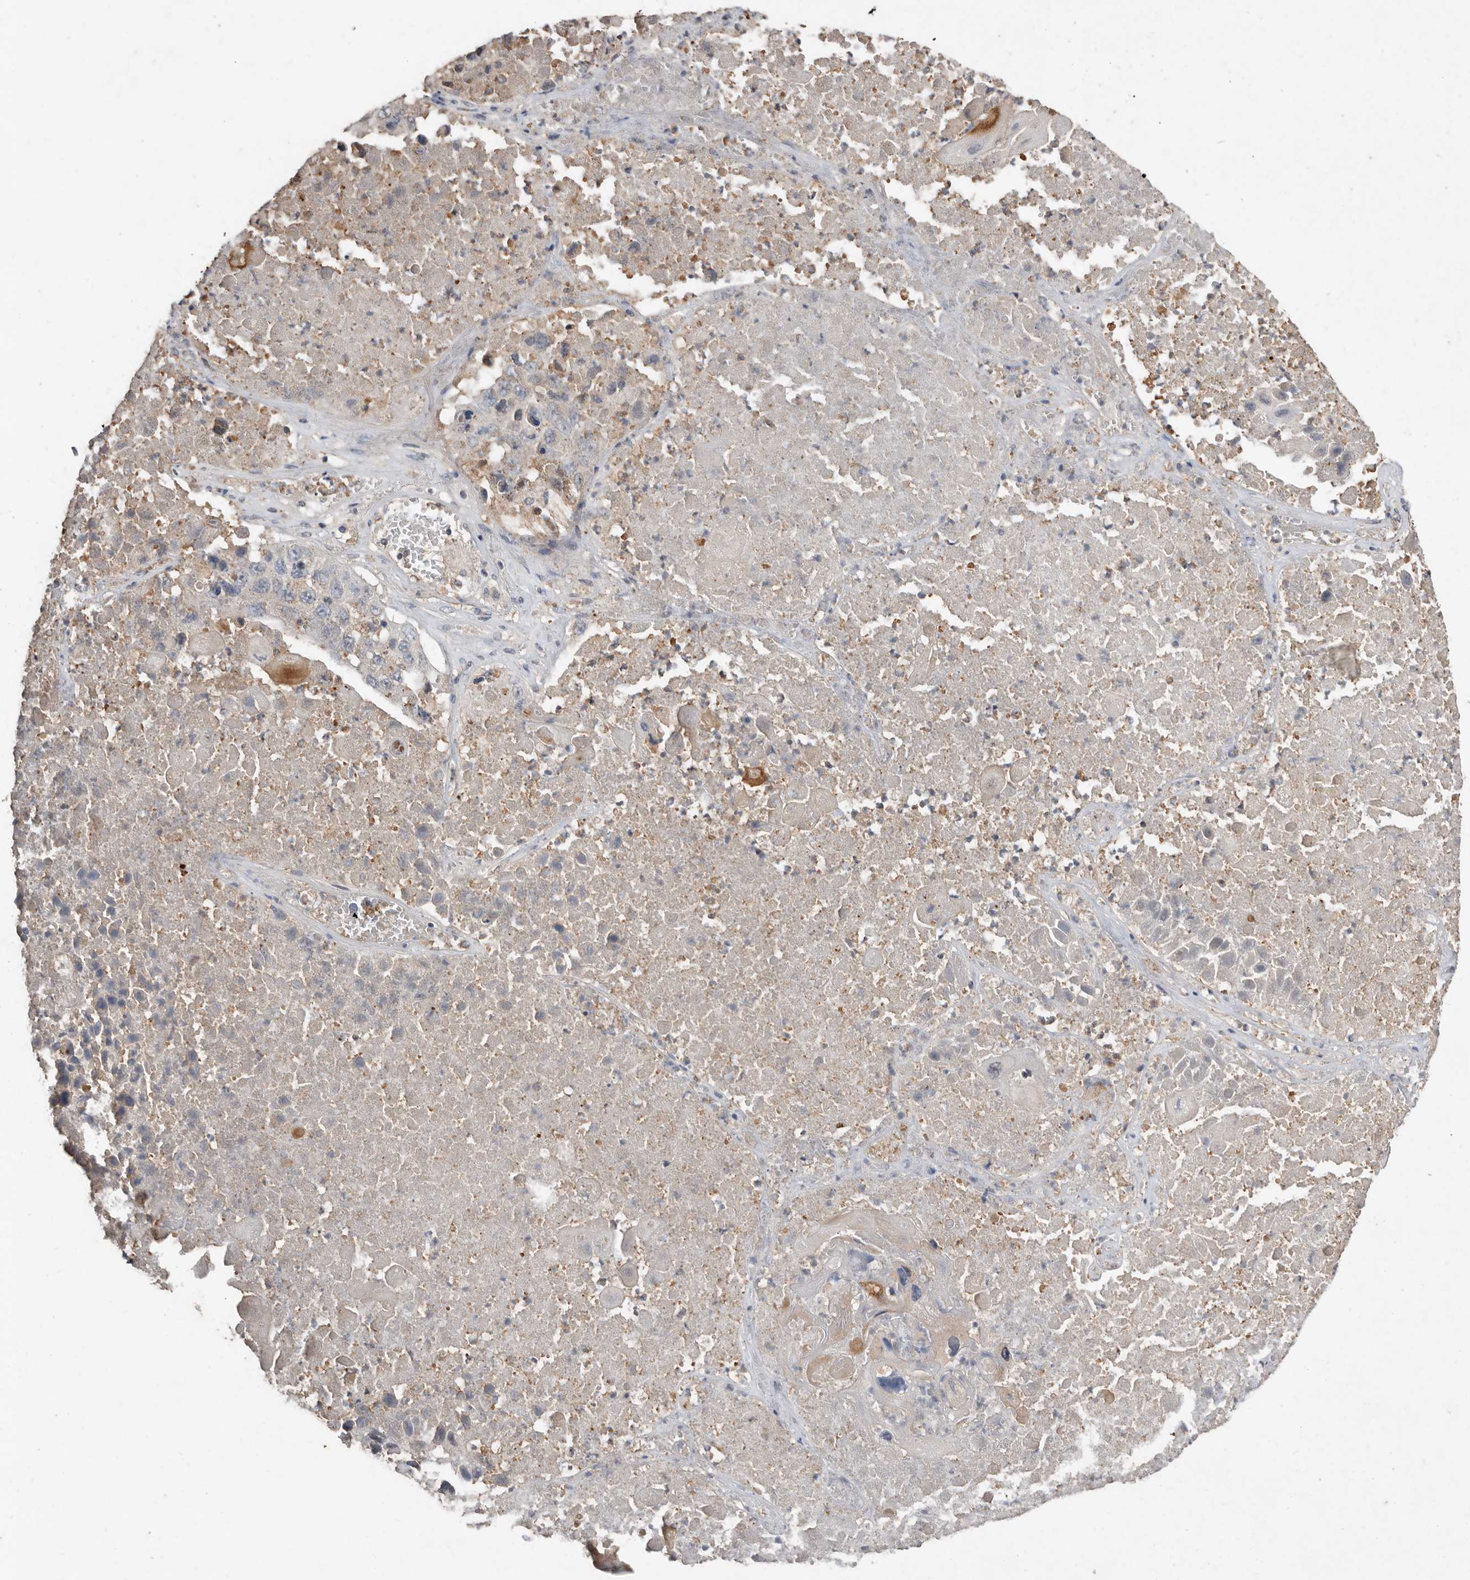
{"staining": {"intensity": "negative", "quantity": "none", "location": "none"}, "tissue": "lung cancer", "cell_type": "Tumor cells", "image_type": "cancer", "snomed": [{"axis": "morphology", "description": "Squamous cell carcinoma, NOS"}, {"axis": "topography", "description": "Lung"}], "caption": "The image demonstrates no significant positivity in tumor cells of lung cancer (squamous cell carcinoma). (Immunohistochemistry (ihc), brightfield microscopy, high magnification).", "gene": "EDEM1", "patient": {"sex": "male", "age": 61}}